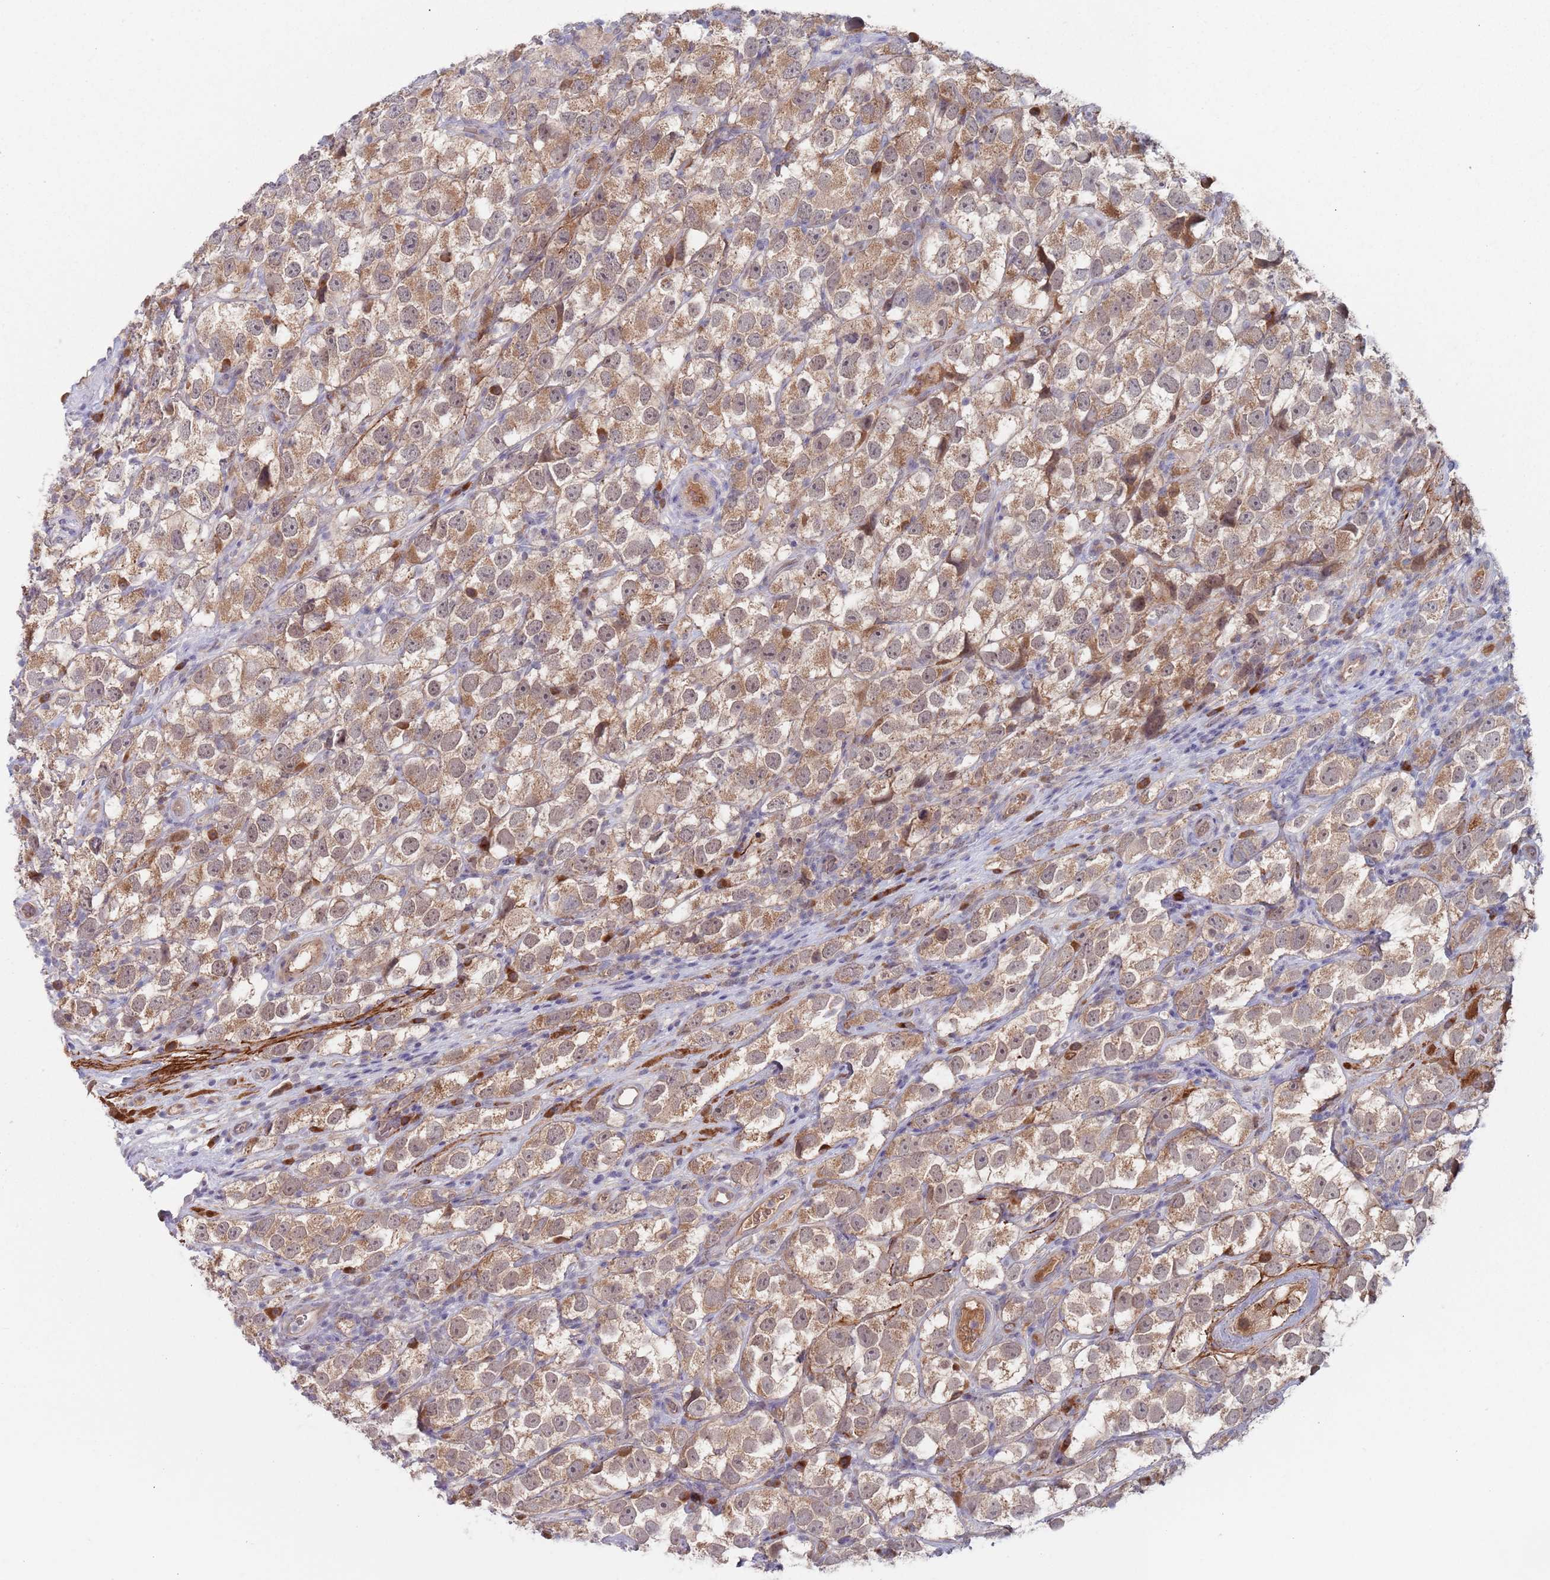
{"staining": {"intensity": "moderate", "quantity": ">75%", "location": "cytoplasmic/membranous"}, "tissue": "testis cancer", "cell_type": "Tumor cells", "image_type": "cancer", "snomed": [{"axis": "morphology", "description": "Seminoma, NOS"}, {"axis": "topography", "description": "Testis"}], "caption": "The photomicrograph displays staining of testis seminoma, revealing moderate cytoplasmic/membranous protein staining (brown color) within tumor cells.", "gene": "ZNF140", "patient": {"sex": "male", "age": 26}}